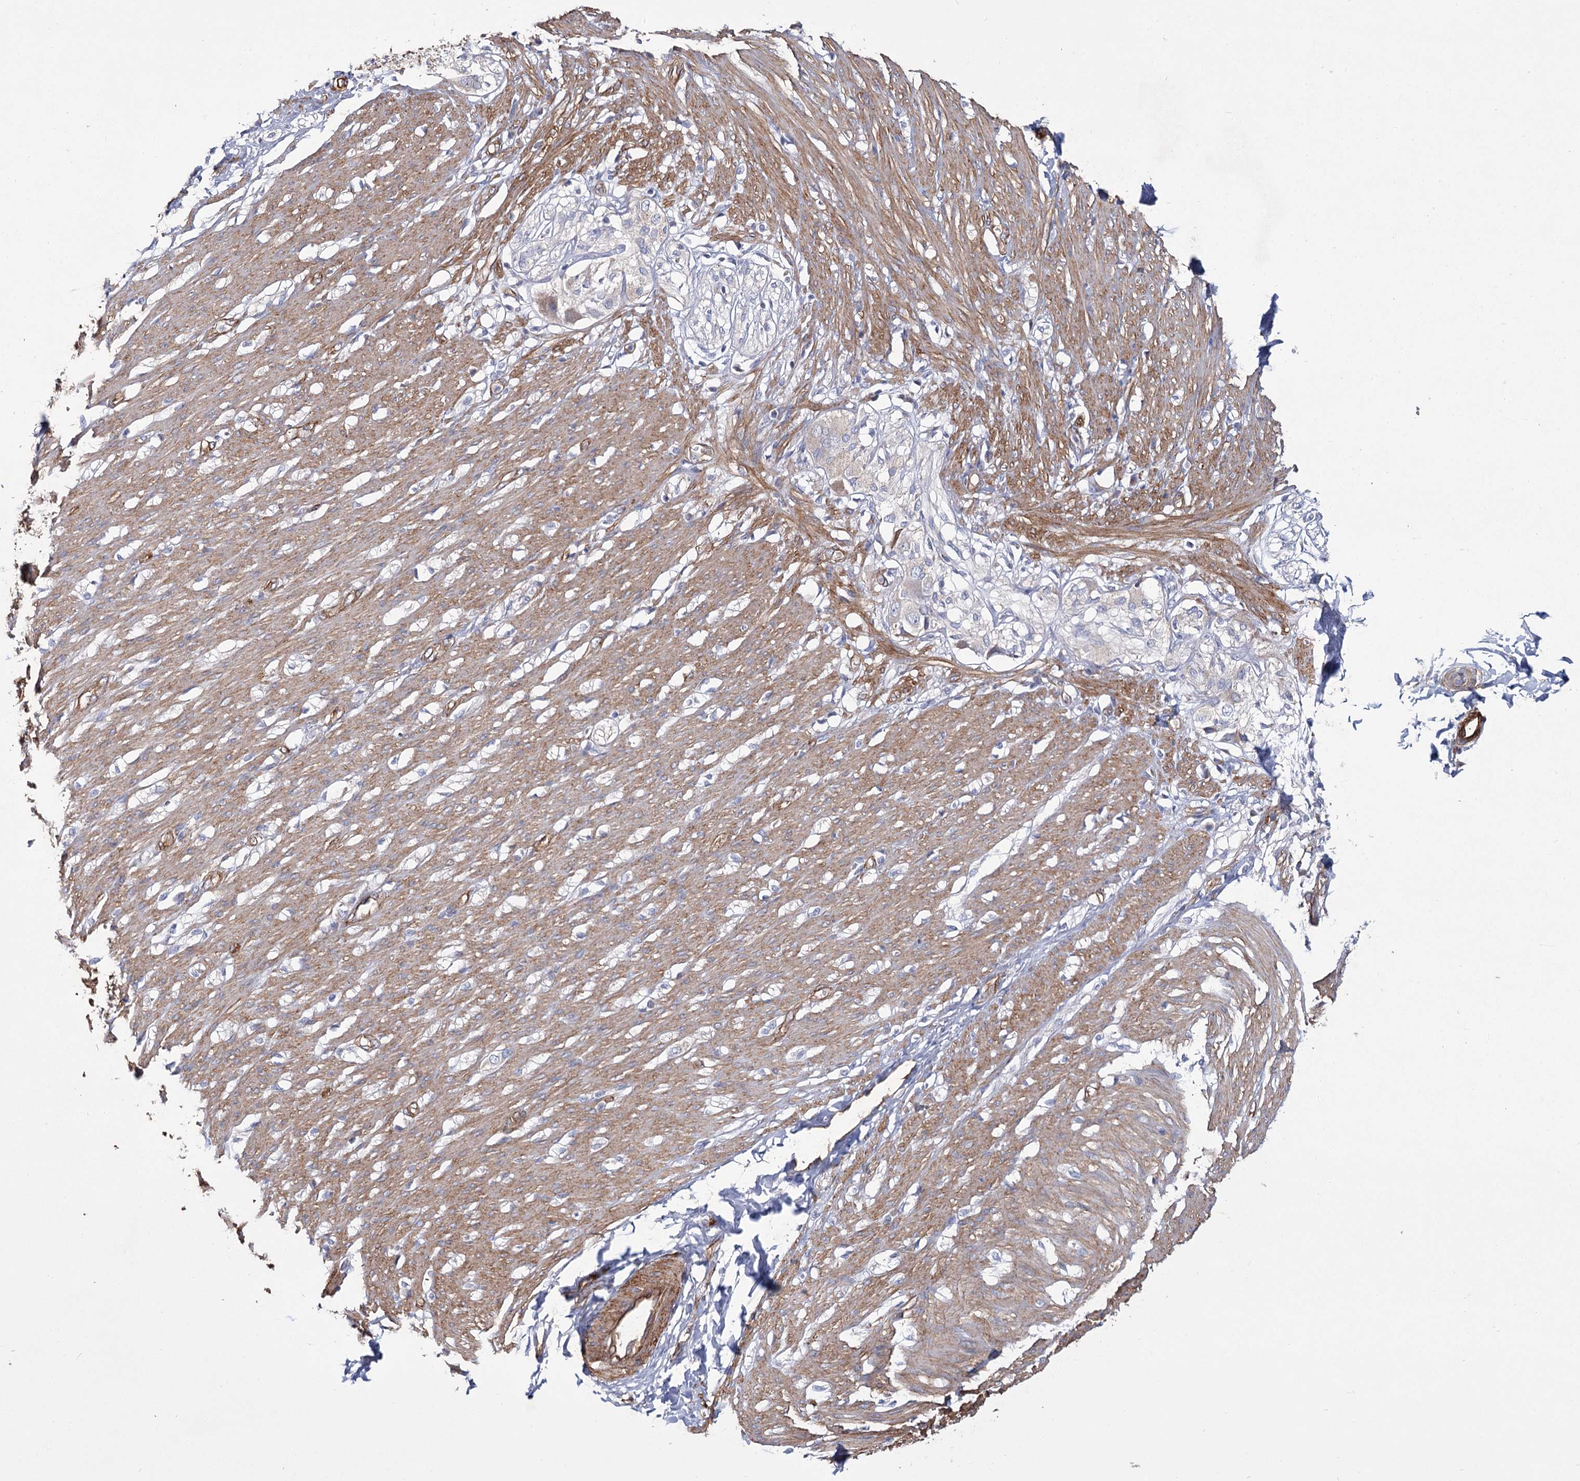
{"staining": {"intensity": "moderate", "quantity": ">75%", "location": "cytoplasmic/membranous"}, "tissue": "smooth muscle", "cell_type": "Smooth muscle cells", "image_type": "normal", "snomed": [{"axis": "morphology", "description": "Normal tissue, NOS"}, {"axis": "morphology", "description": "Adenocarcinoma, NOS"}, {"axis": "topography", "description": "Colon"}, {"axis": "topography", "description": "Peripheral nerve tissue"}], "caption": "Smooth muscle was stained to show a protein in brown. There is medium levels of moderate cytoplasmic/membranous positivity in approximately >75% of smooth muscle cells. The protein is stained brown, and the nuclei are stained in blue (DAB (3,3'-diaminobenzidine) IHC with brightfield microscopy, high magnification).", "gene": "TMEM164", "patient": {"sex": "male", "age": 14}}